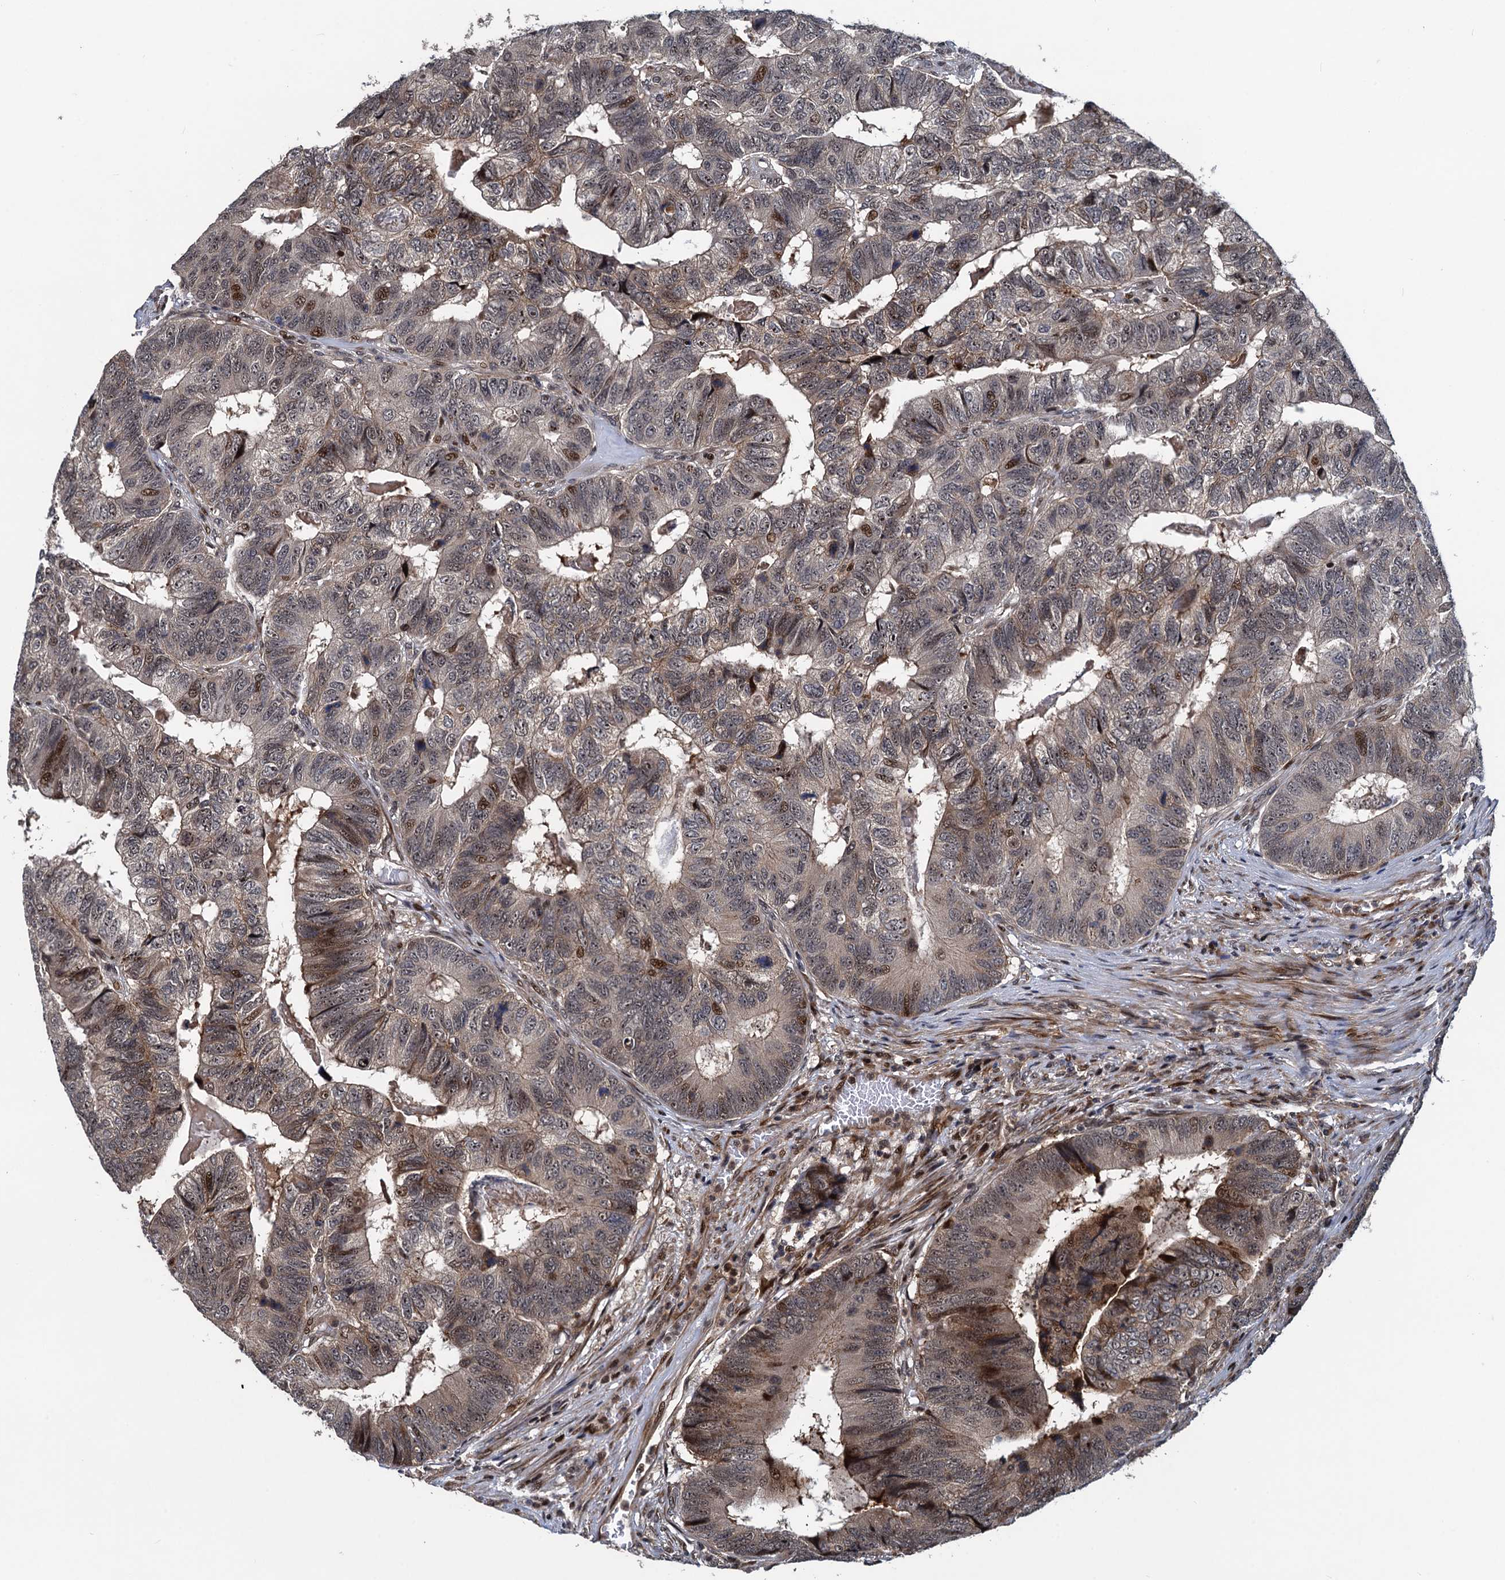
{"staining": {"intensity": "moderate", "quantity": "25%-75%", "location": "cytoplasmic/membranous,nuclear"}, "tissue": "colorectal cancer", "cell_type": "Tumor cells", "image_type": "cancer", "snomed": [{"axis": "morphology", "description": "Adenocarcinoma, NOS"}, {"axis": "topography", "description": "Colon"}], "caption": "Adenocarcinoma (colorectal) stained with a protein marker shows moderate staining in tumor cells.", "gene": "ATOSA", "patient": {"sex": "female", "age": 67}}